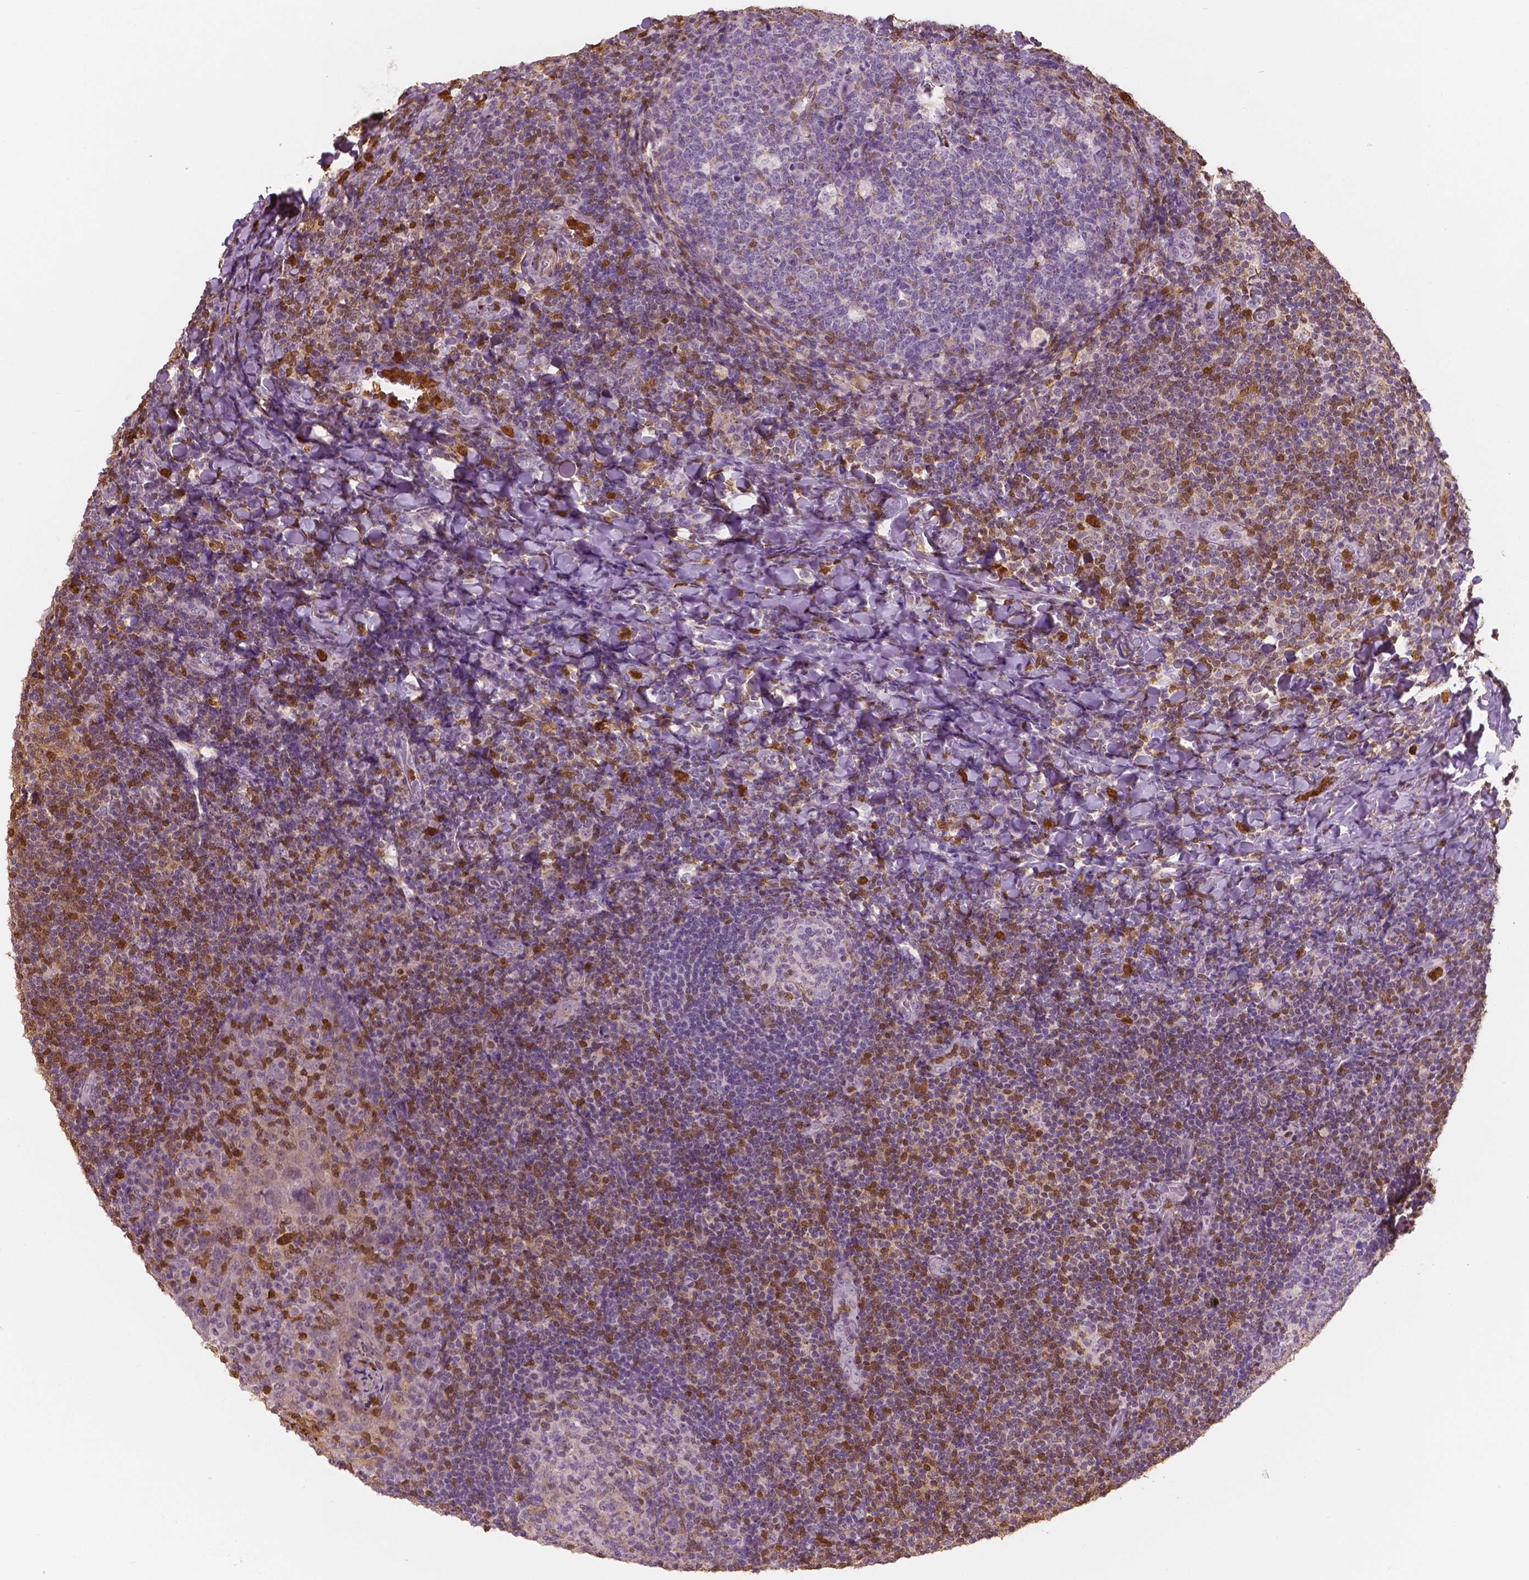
{"staining": {"intensity": "moderate", "quantity": "<25%", "location": "cytoplasmic/membranous,nuclear"}, "tissue": "tonsil", "cell_type": "Germinal center cells", "image_type": "normal", "snomed": [{"axis": "morphology", "description": "Normal tissue, NOS"}, {"axis": "topography", "description": "Tonsil"}], "caption": "Human tonsil stained with a brown dye reveals moderate cytoplasmic/membranous,nuclear positive expression in about <25% of germinal center cells.", "gene": "S100A4", "patient": {"sex": "male", "age": 17}}